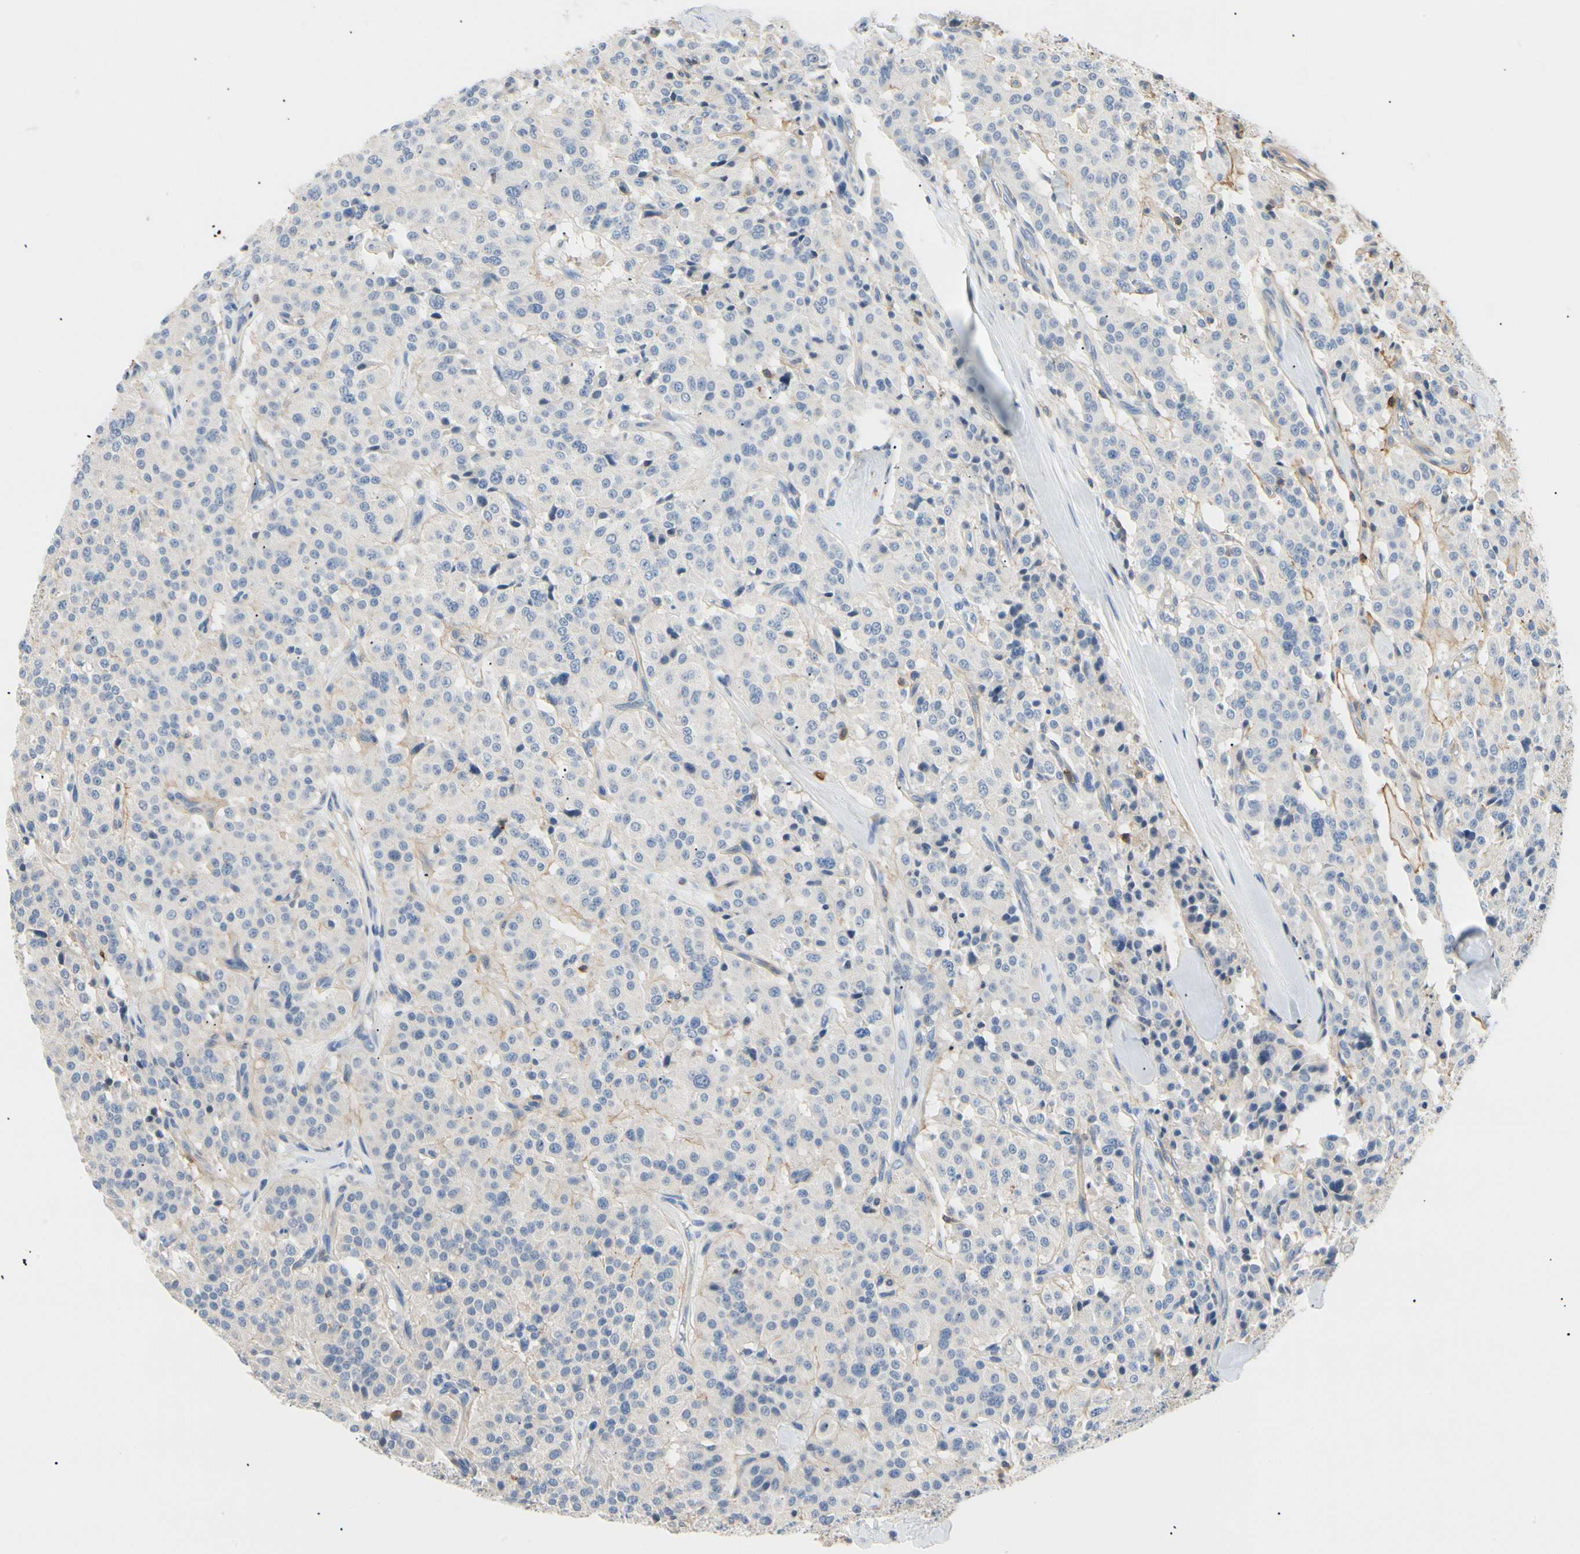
{"staining": {"intensity": "moderate", "quantity": "<25%", "location": "cytoplasmic/membranous"}, "tissue": "carcinoid", "cell_type": "Tumor cells", "image_type": "cancer", "snomed": [{"axis": "morphology", "description": "Carcinoid, malignant, NOS"}, {"axis": "topography", "description": "Lung"}], "caption": "Human malignant carcinoid stained with a brown dye exhibits moderate cytoplasmic/membranous positive staining in about <25% of tumor cells.", "gene": "TNFRSF18", "patient": {"sex": "male", "age": 30}}